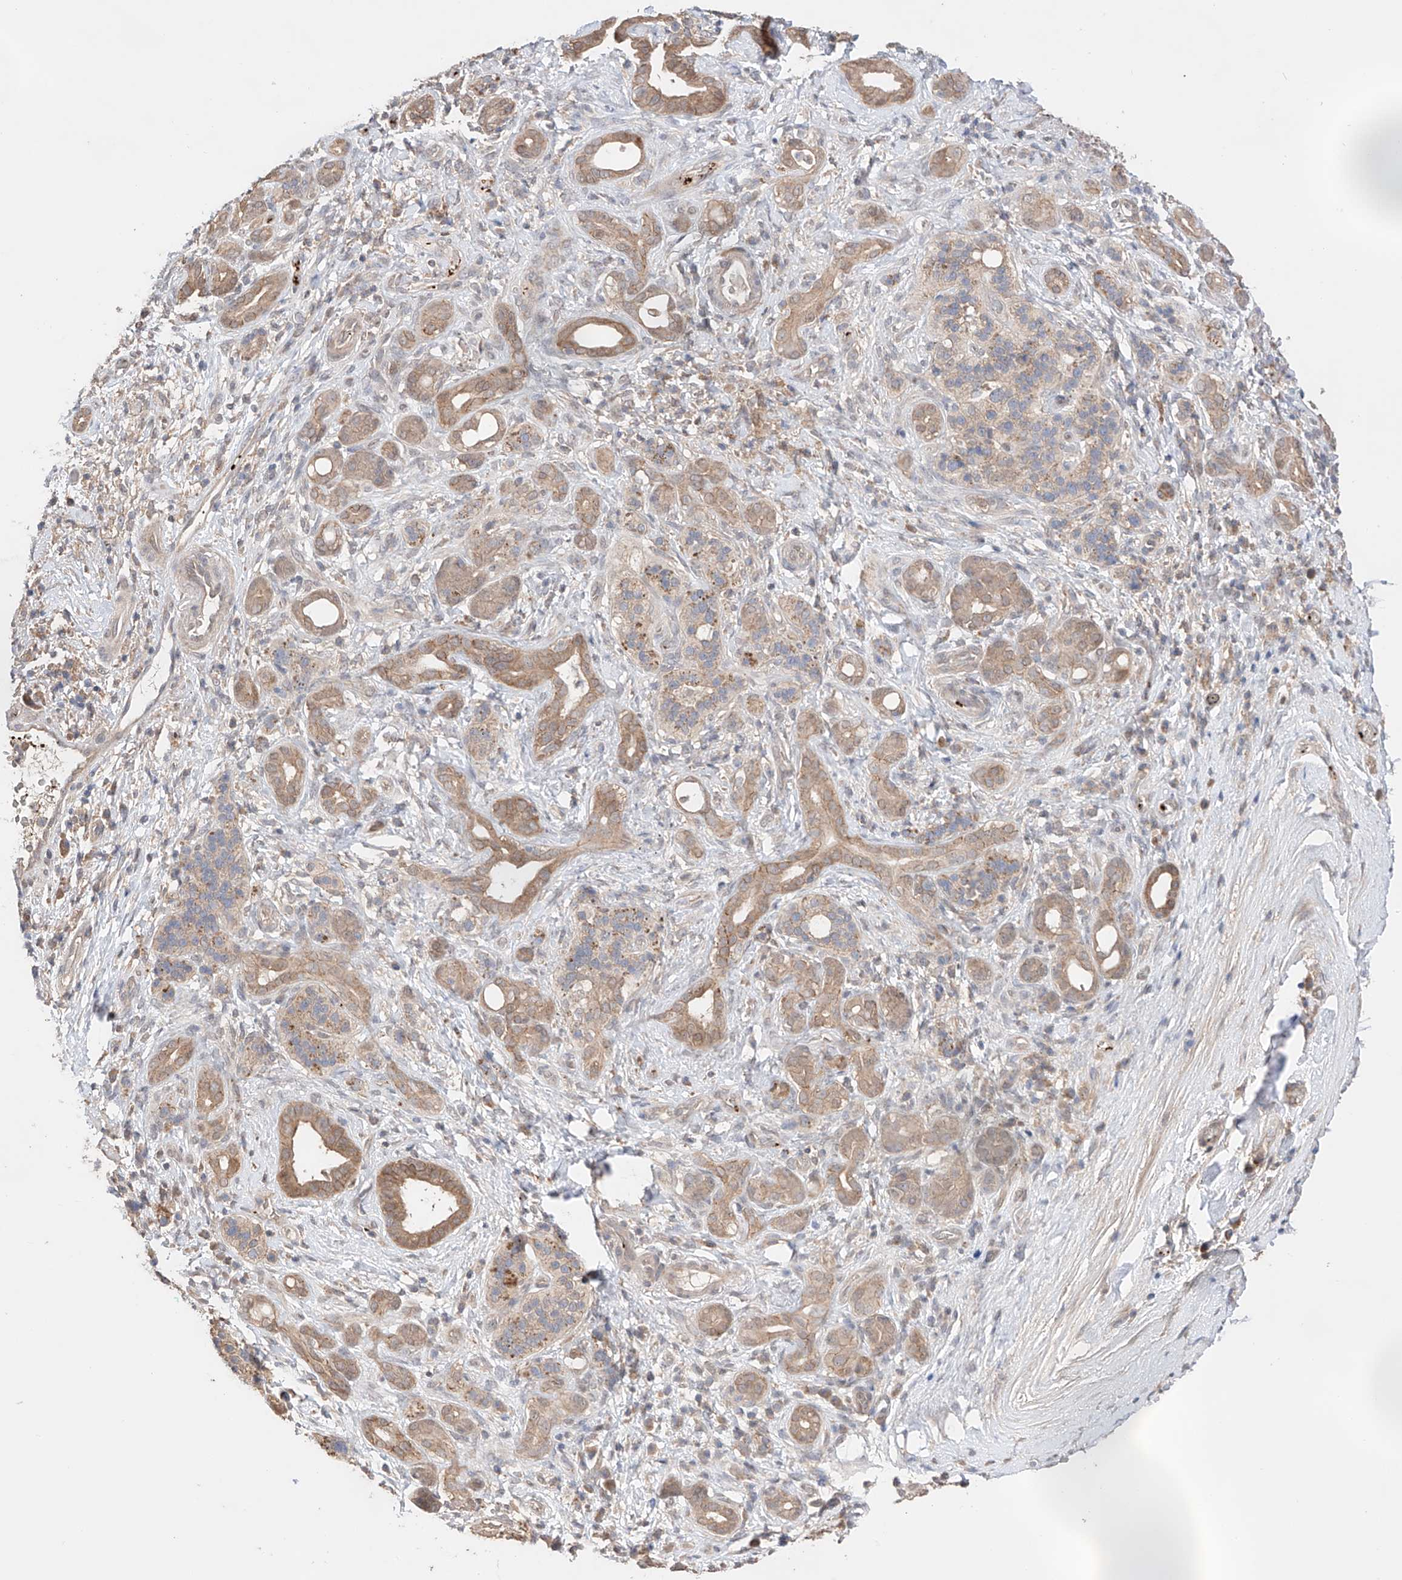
{"staining": {"intensity": "moderate", "quantity": ">75%", "location": "cytoplasmic/membranous"}, "tissue": "pancreatic cancer", "cell_type": "Tumor cells", "image_type": "cancer", "snomed": [{"axis": "morphology", "description": "Adenocarcinoma, NOS"}, {"axis": "topography", "description": "Pancreas"}], "caption": "An image of pancreatic adenocarcinoma stained for a protein demonstrates moderate cytoplasmic/membranous brown staining in tumor cells. (IHC, brightfield microscopy, high magnification).", "gene": "ZFHX2", "patient": {"sex": "male", "age": 78}}